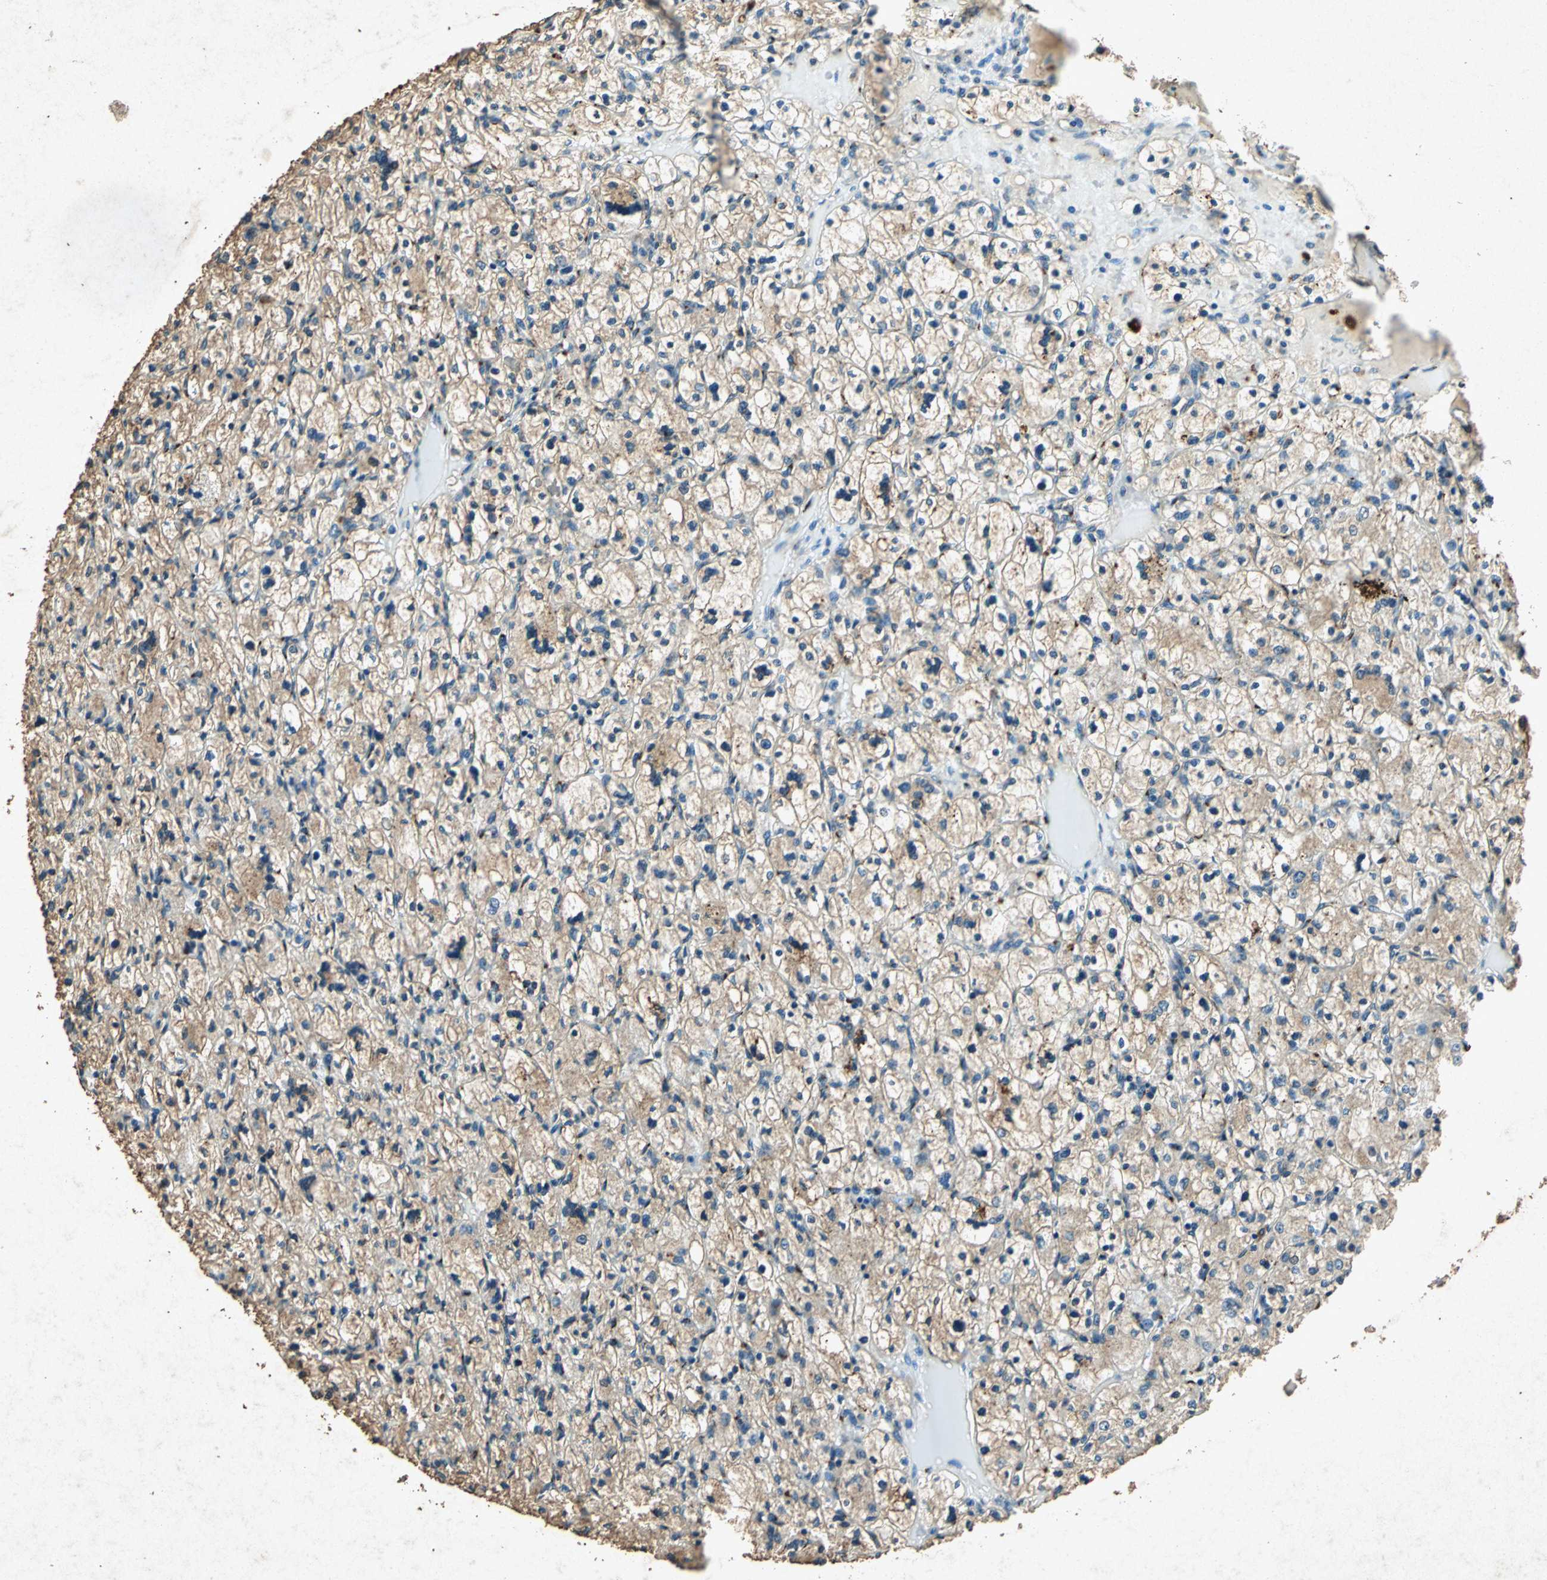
{"staining": {"intensity": "weak", "quantity": "25%-75%", "location": "cytoplasmic/membranous"}, "tissue": "renal cancer", "cell_type": "Tumor cells", "image_type": "cancer", "snomed": [{"axis": "morphology", "description": "Adenocarcinoma, NOS"}, {"axis": "topography", "description": "Kidney"}], "caption": "An image of human renal adenocarcinoma stained for a protein reveals weak cytoplasmic/membranous brown staining in tumor cells. Using DAB (brown) and hematoxylin (blue) stains, captured at high magnification using brightfield microscopy.", "gene": "PSEN1", "patient": {"sex": "female", "age": 83}}